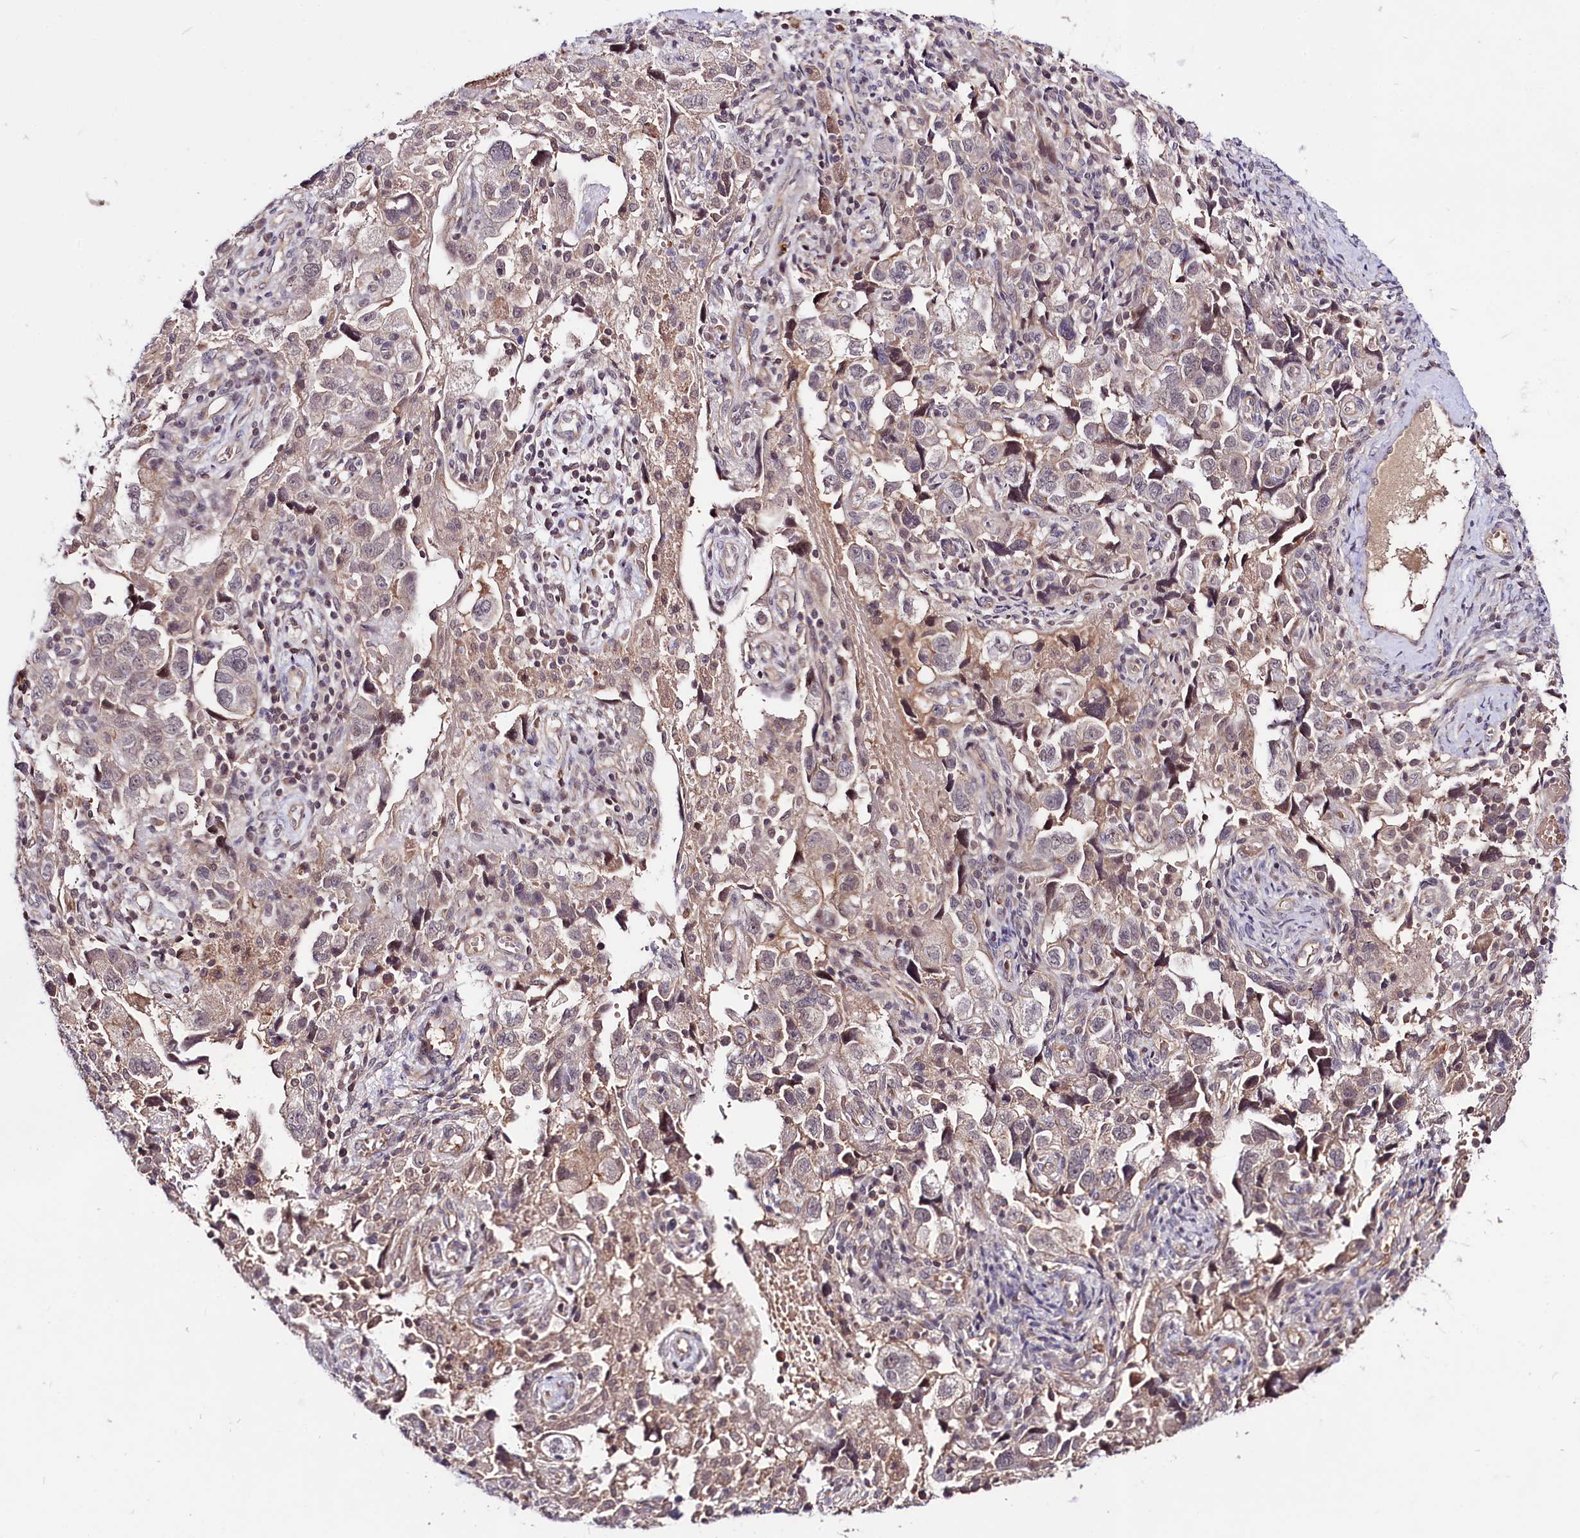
{"staining": {"intensity": "weak", "quantity": ">75%", "location": "cytoplasmic/membranous"}, "tissue": "ovarian cancer", "cell_type": "Tumor cells", "image_type": "cancer", "snomed": [{"axis": "morphology", "description": "Carcinoma, NOS"}, {"axis": "morphology", "description": "Cystadenocarcinoma, serous, NOS"}, {"axis": "topography", "description": "Ovary"}], "caption": "Ovarian cancer tissue shows weak cytoplasmic/membranous positivity in approximately >75% of tumor cells, visualized by immunohistochemistry. (IHC, brightfield microscopy, high magnification).", "gene": "TAFAZZIN", "patient": {"sex": "female", "age": 69}}